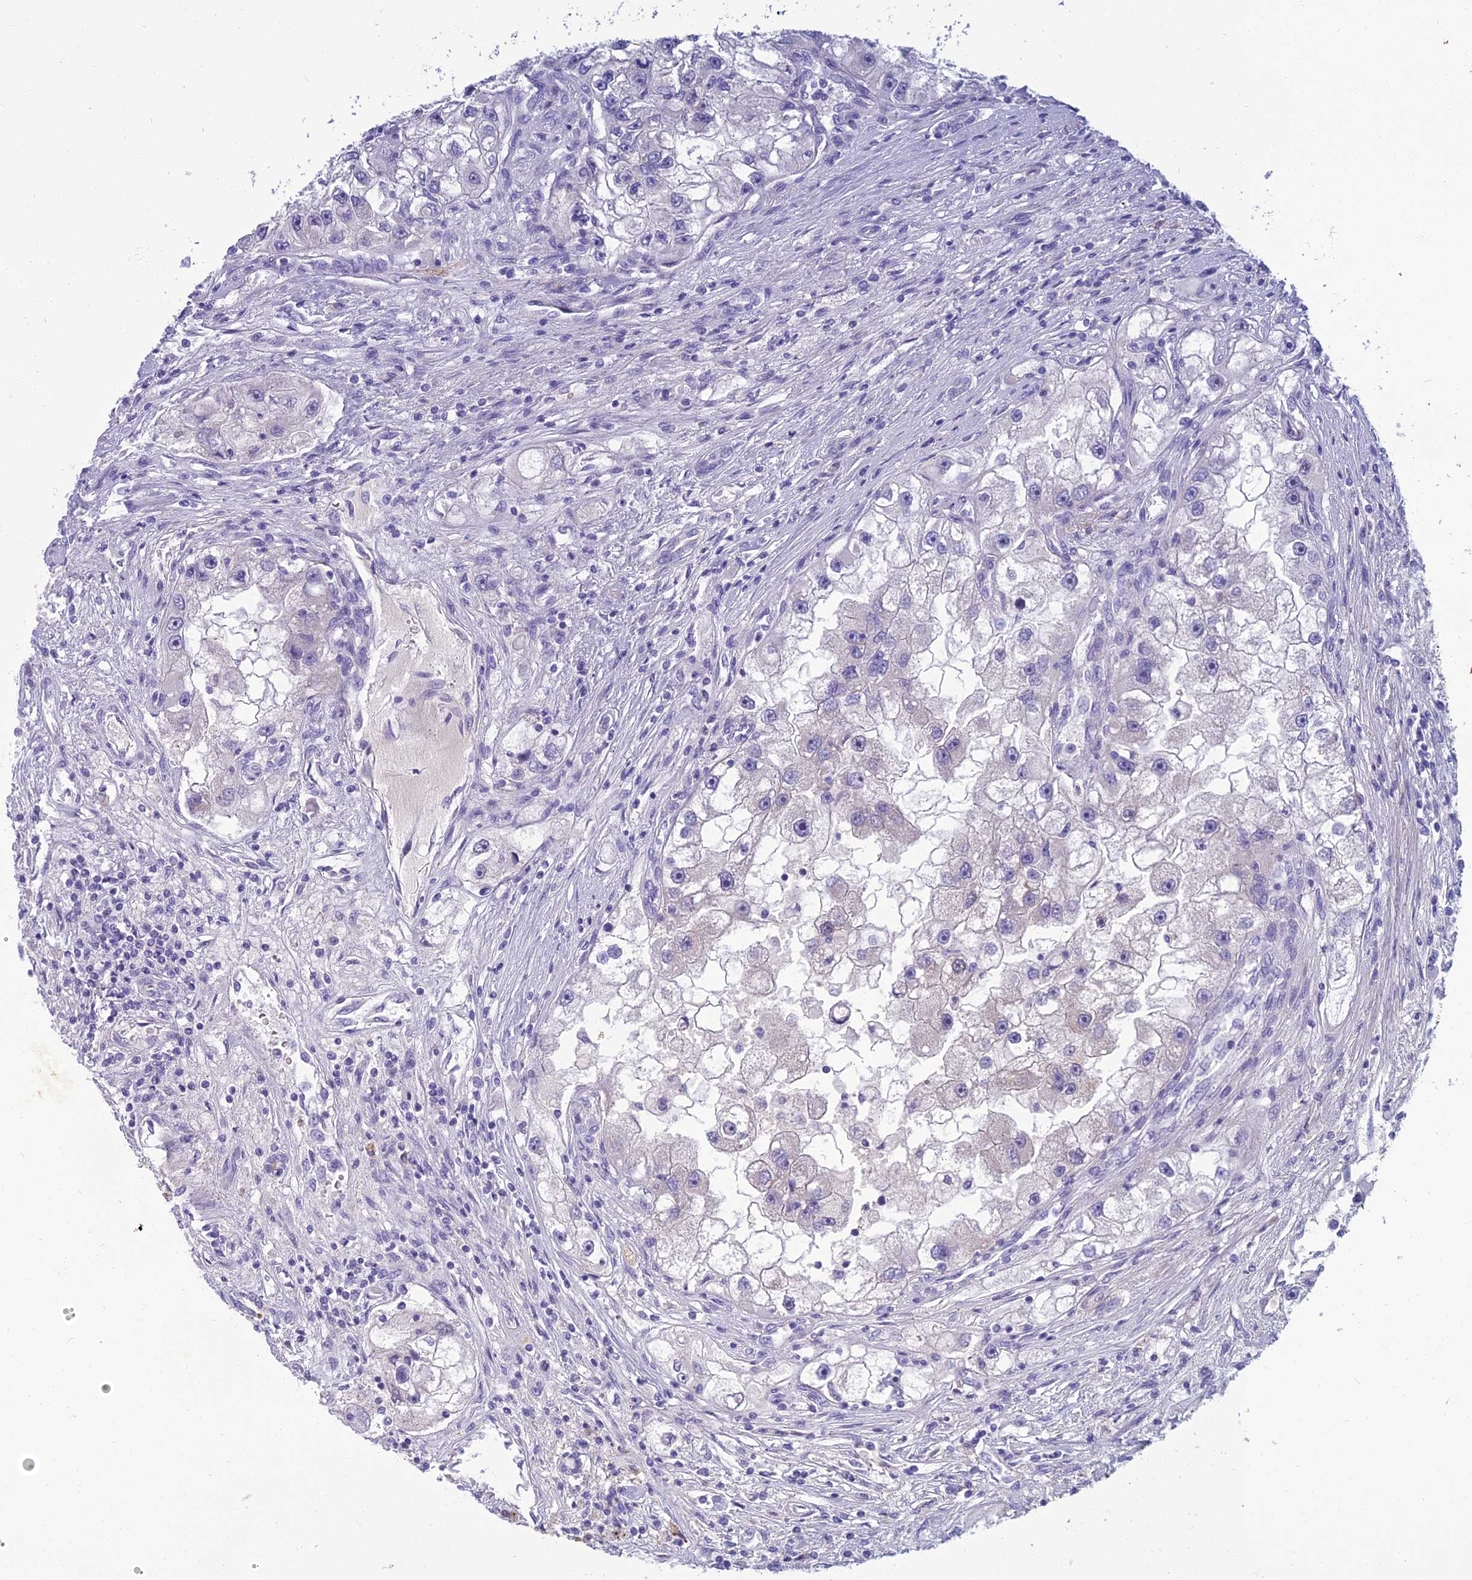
{"staining": {"intensity": "negative", "quantity": "none", "location": "none"}, "tissue": "renal cancer", "cell_type": "Tumor cells", "image_type": "cancer", "snomed": [{"axis": "morphology", "description": "Adenocarcinoma, NOS"}, {"axis": "topography", "description": "Kidney"}], "caption": "This micrograph is of adenocarcinoma (renal) stained with immunohistochemistry to label a protein in brown with the nuclei are counter-stained blue. There is no expression in tumor cells.", "gene": "SPTLC3", "patient": {"sex": "male", "age": 63}}